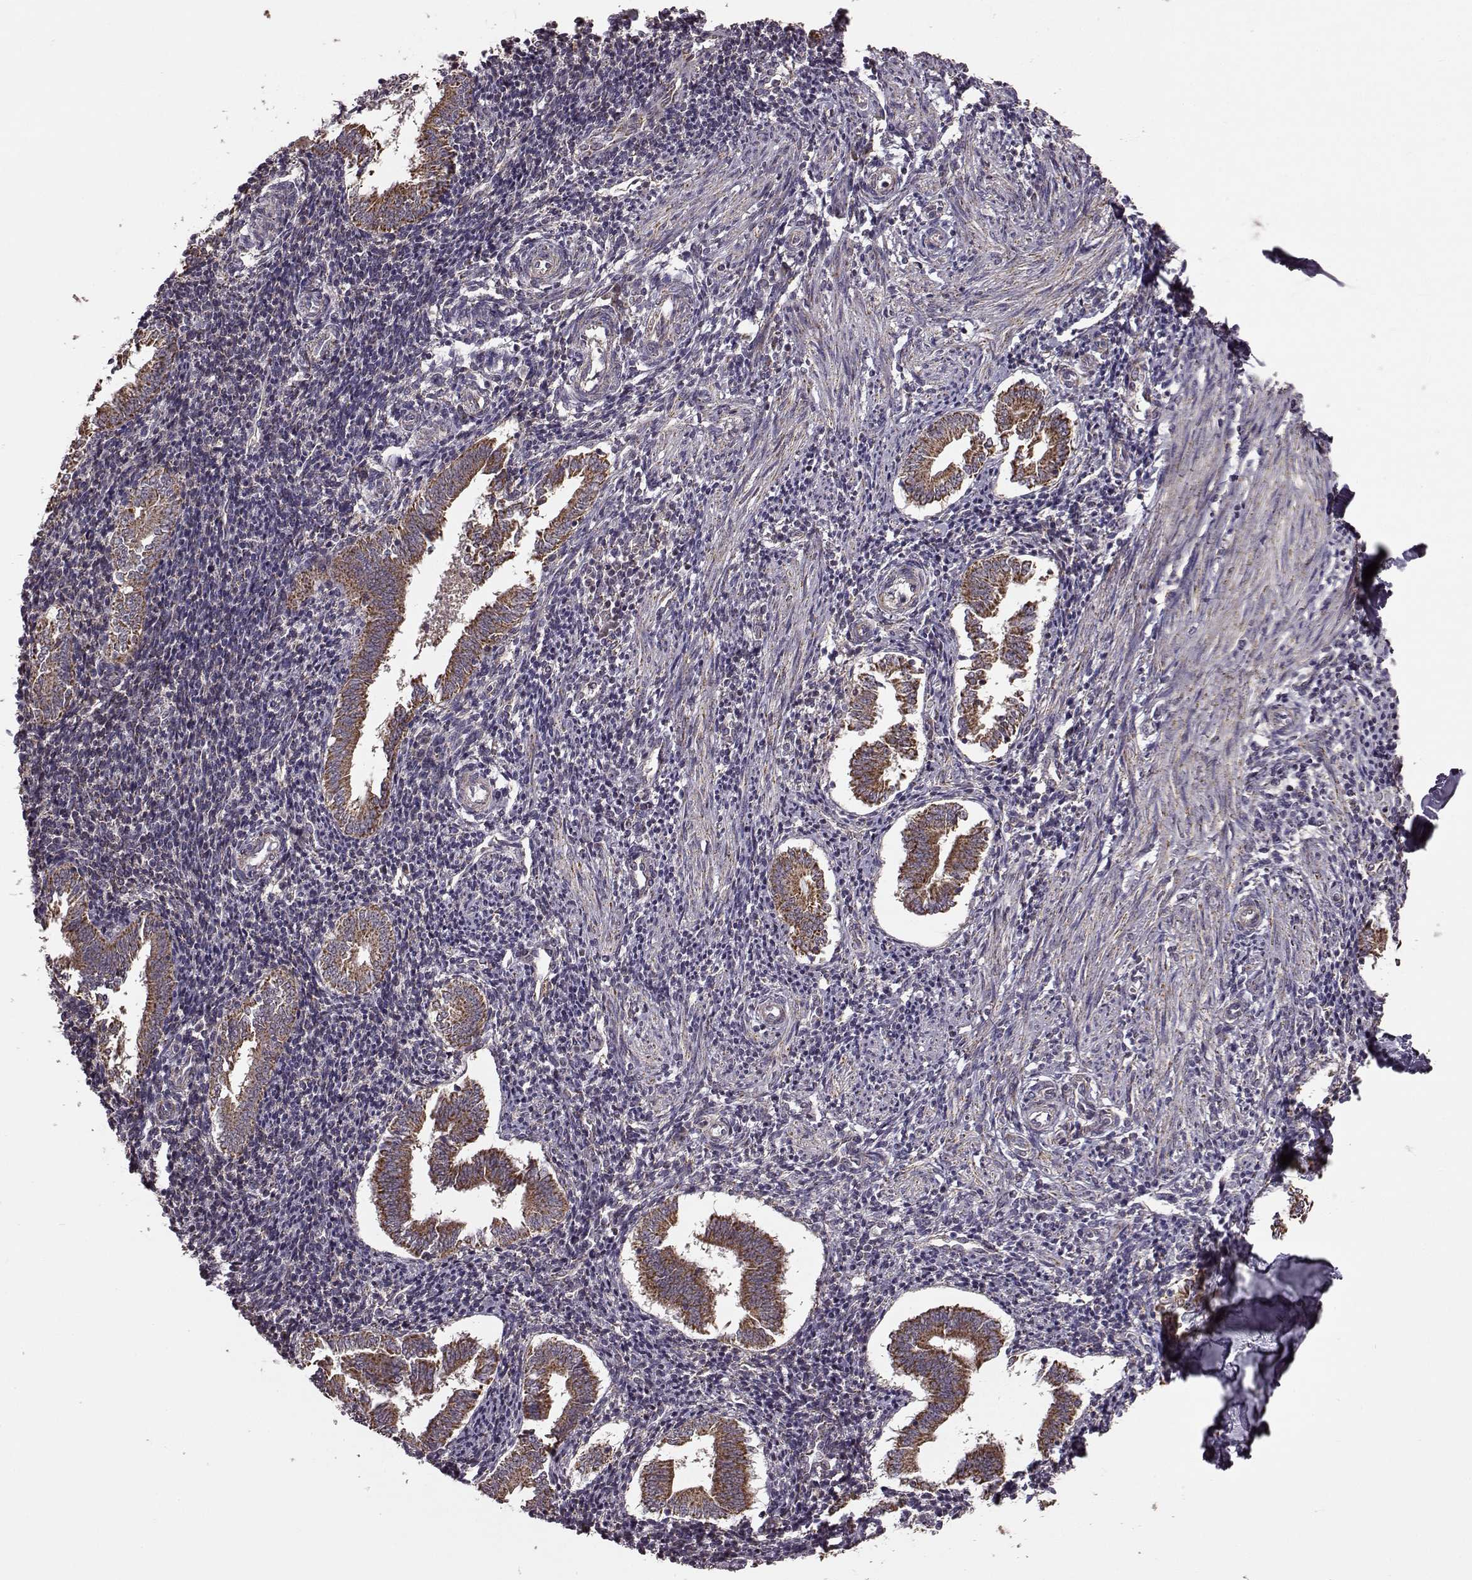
{"staining": {"intensity": "negative", "quantity": "none", "location": "none"}, "tissue": "endometrium", "cell_type": "Cells in endometrial stroma", "image_type": "normal", "snomed": [{"axis": "morphology", "description": "Normal tissue, NOS"}, {"axis": "topography", "description": "Endometrium"}], "caption": "Immunohistochemical staining of benign human endometrium displays no significant staining in cells in endometrial stroma. Nuclei are stained in blue.", "gene": "PUDP", "patient": {"sex": "female", "age": 25}}